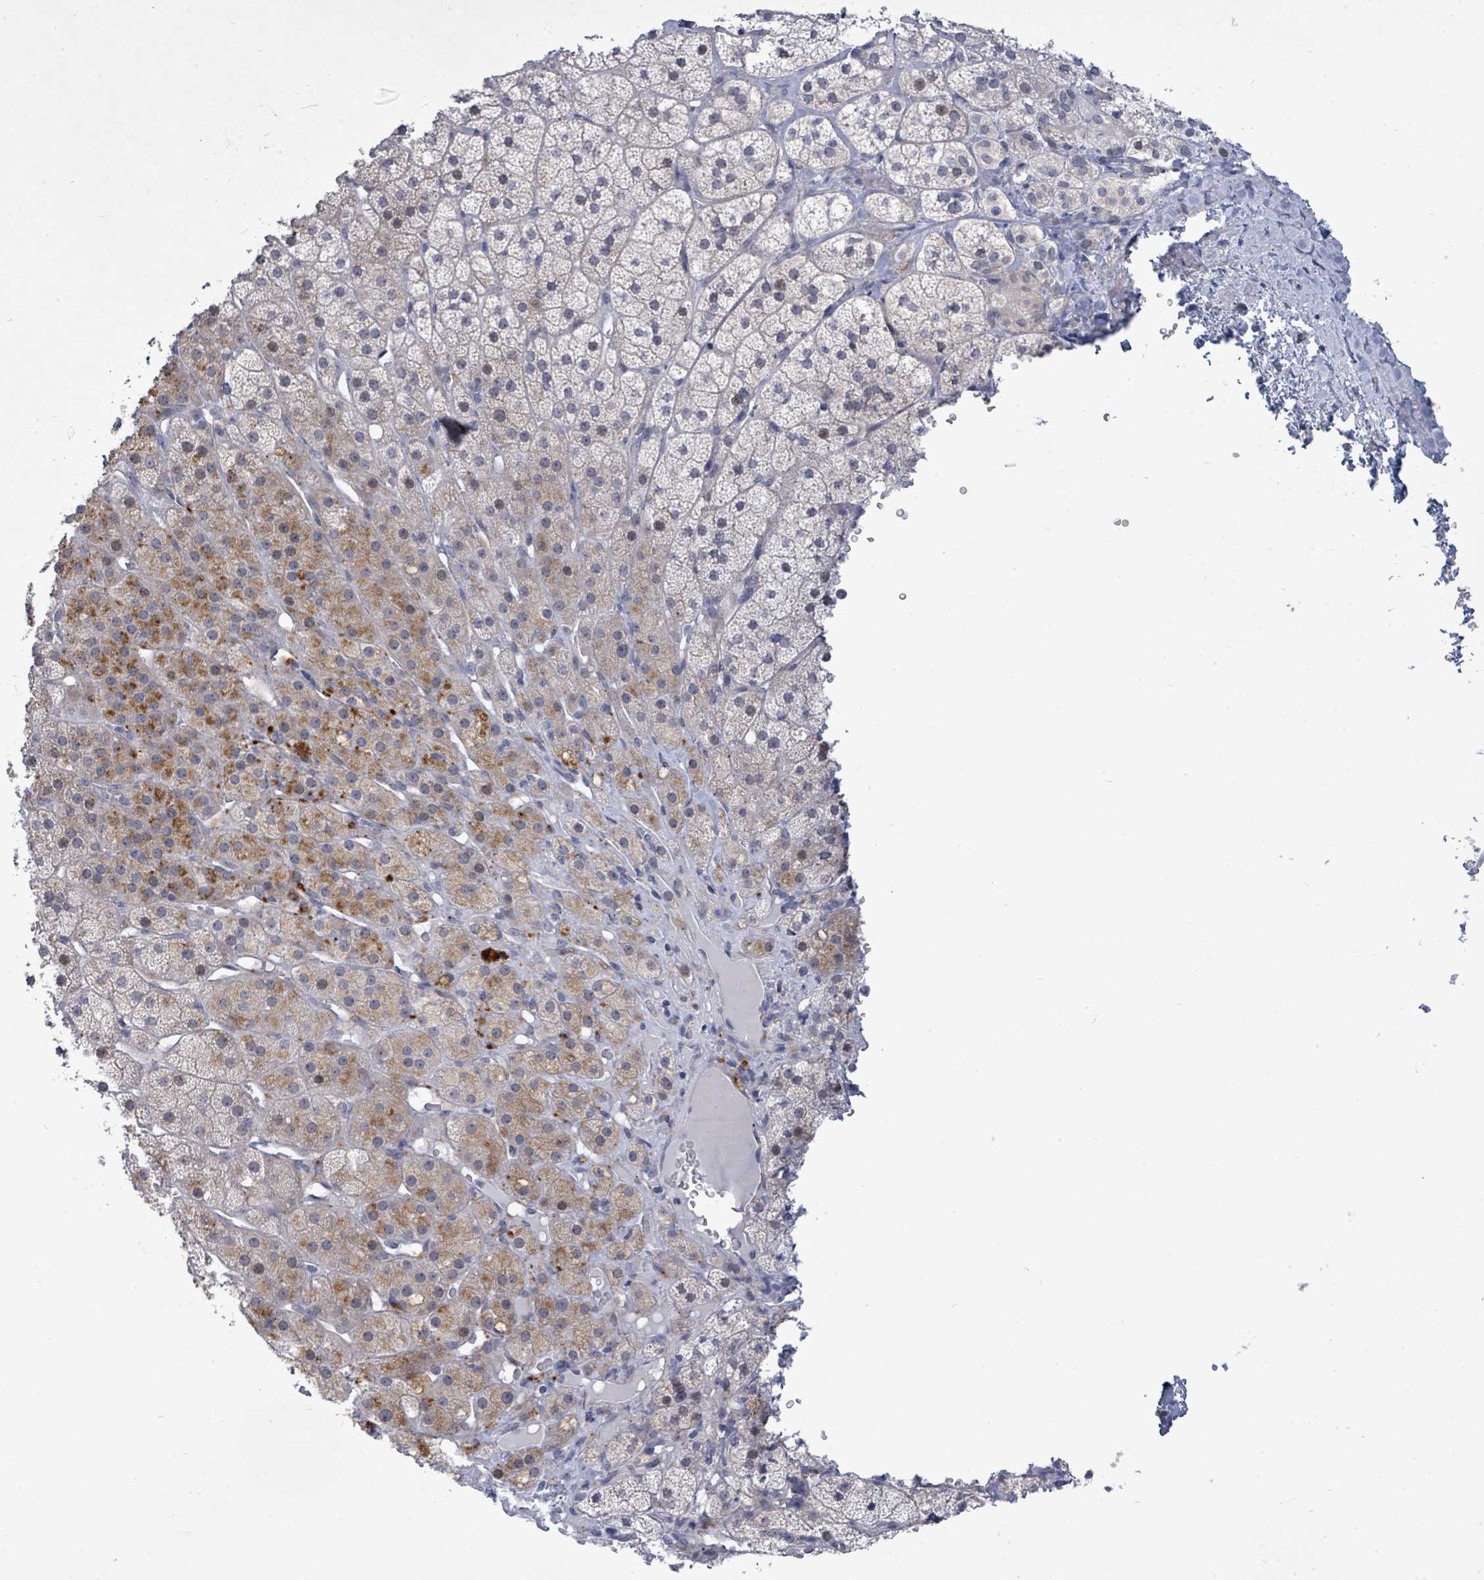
{"staining": {"intensity": "strong", "quantity": "<25%", "location": "cytoplasmic/membranous"}, "tissue": "adrenal gland", "cell_type": "Glandular cells", "image_type": "normal", "snomed": [{"axis": "morphology", "description": "Normal tissue, NOS"}, {"axis": "topography", "description": "Adrenal gland"}], "caption": "Immunohistochemistry (IHC) (DAB (3,3'-diaminobenzidine)) staining of unremarkable adrenal gland shows strong cytoplasmic/membranous protein positivity in about <25% of glandular cells. The staining is performed using DAB brown chromogen to label protein expression. The nuclei are counter-stained blue using hematoxylin.", "gene": "CT45A10", "patient": {"sex": "female", "age": 52}}